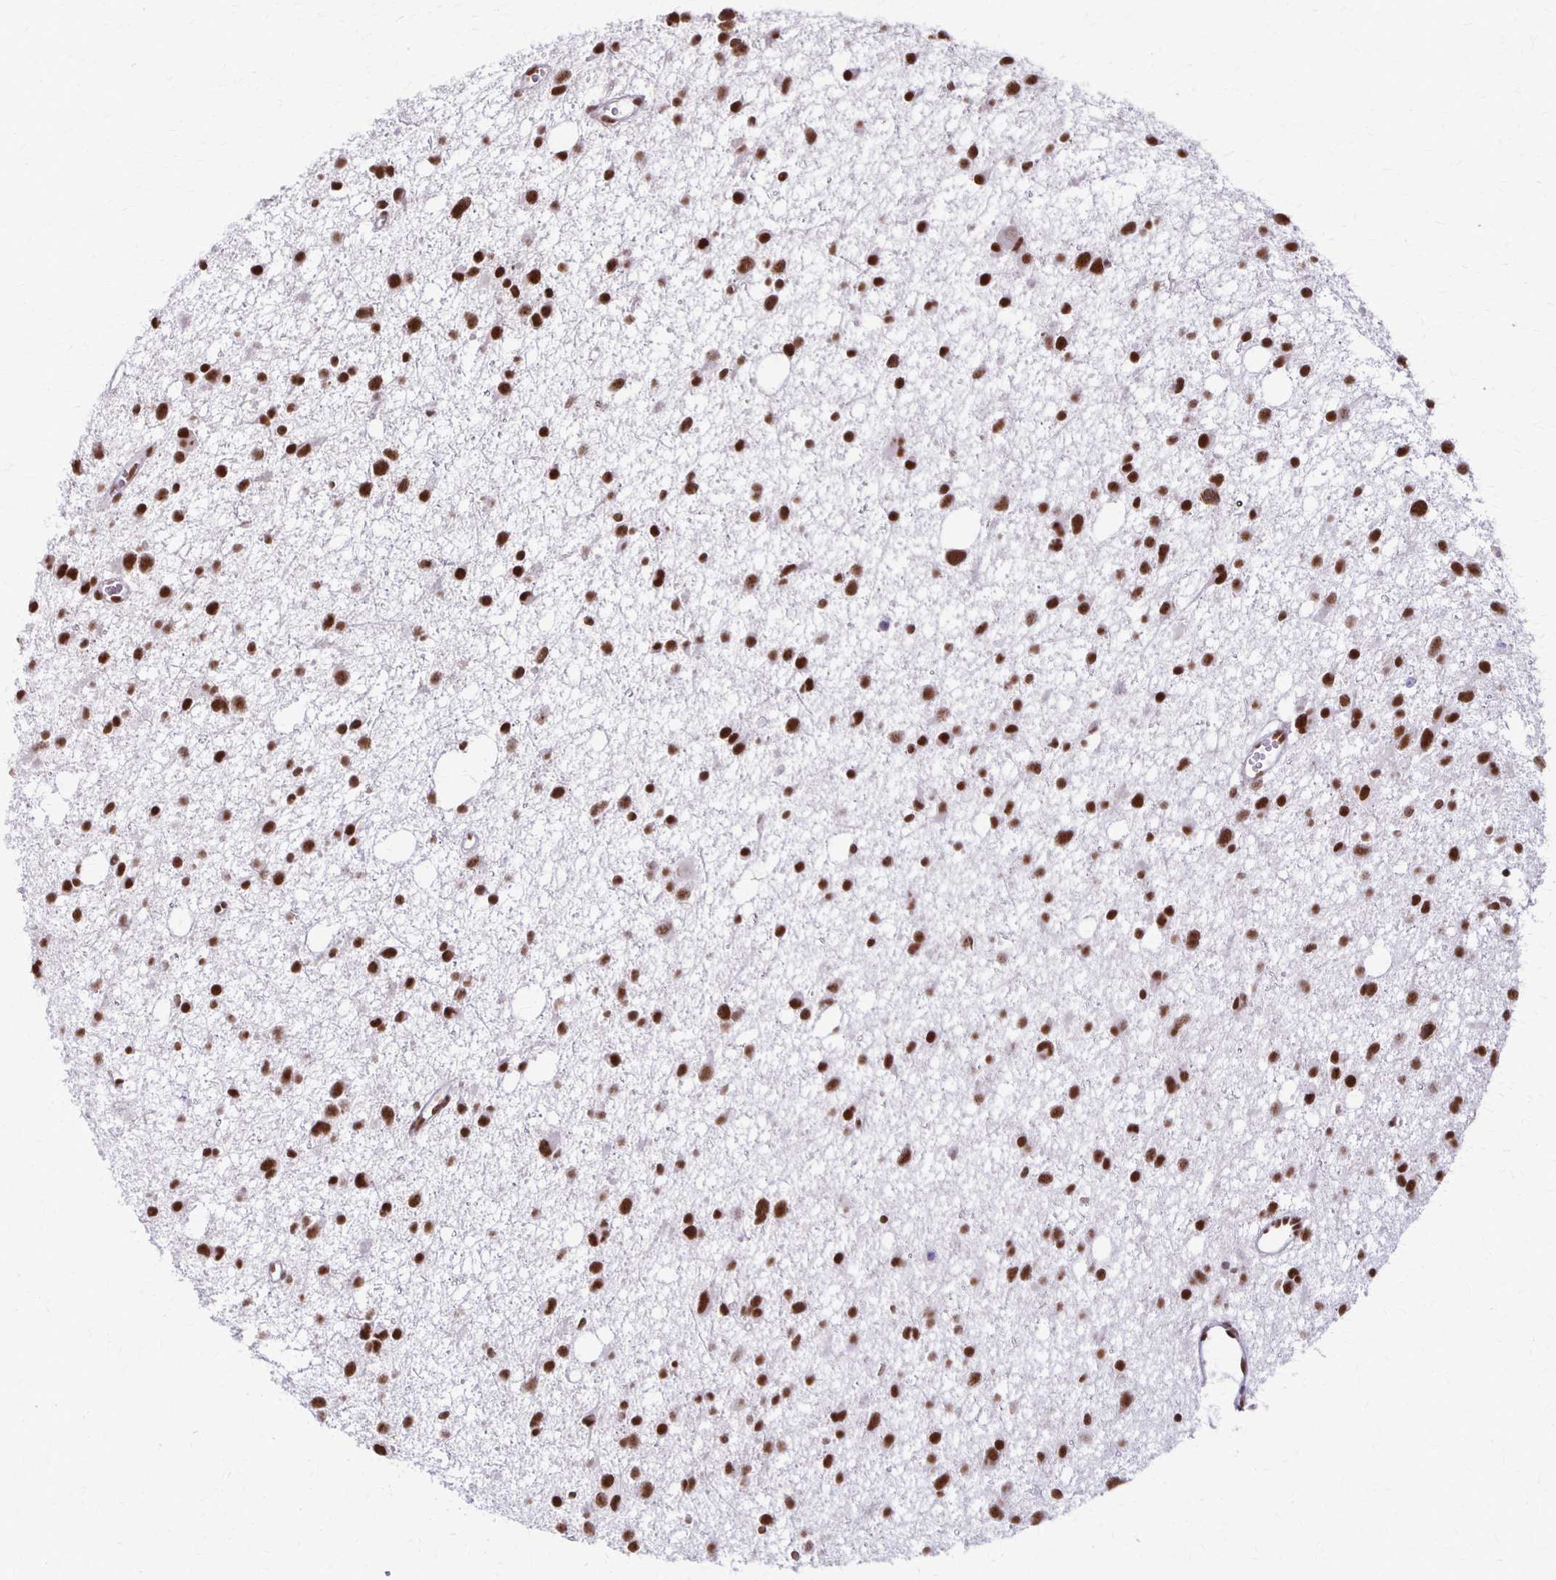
{"staining": {"intensity": "strong", "quantity": ">75%", "location": "nuclear"}, "tissue": "glioma", "cell_type": "Tumor cells", "image_type": "cancer", "snomed": [{"axis": "morphology", "description": "Glioma, malignant, High grade"}, {"axis": "topography", "description": "Brain"}], "caption": "IHC (DAB (3,3'-diaminobenzidine)) staining of human glioma reveals strong nuclear protein positivity in about >75% of tumor cells. Using DAB (3,3'-diaminobenzidine) (brown) and hematoxylin (blue) stains, captured at high magnification using brightfield microscopy.", "gene": "XRCC6", "patient": {"sex": "male", "age": 23}}